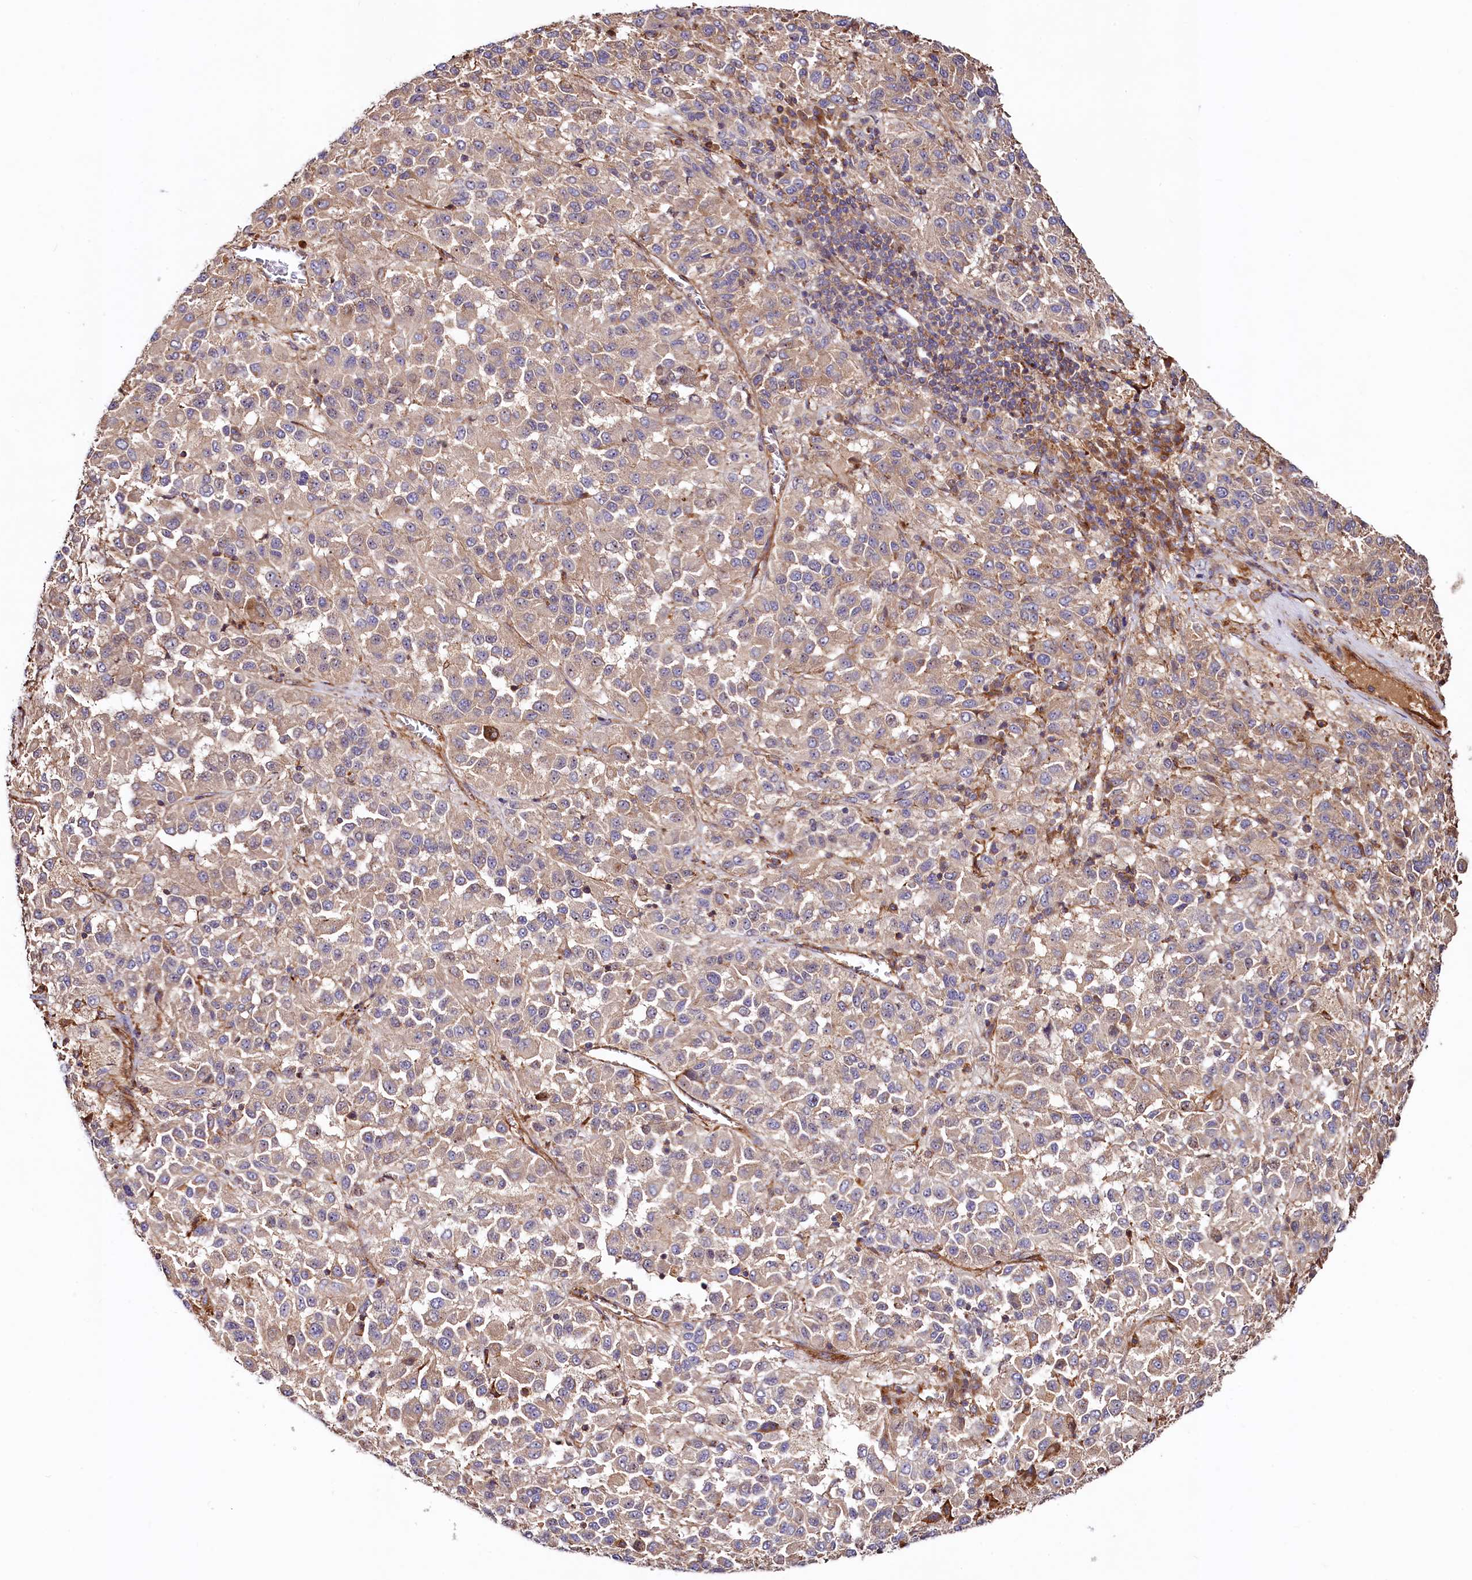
{"staining": {"intensity": "weak", "quantity": "25%-75%", "location": "cytoplasmic/membranous"}, "tissue": "melanoma", "cell_type": "Tumor cells", "image_type": "cancer", "snomed": [{"axis": "morphology", "description": "Malignant melanoma, Metastatic site"}, {"axis": "topography", "description": "Lung"}], "caption": "Human melanoma stained with a protein marker shows weak staining in tumor cells.", "gene": "KLHDC4", "patient": {"sex": "male", "age": 64}}